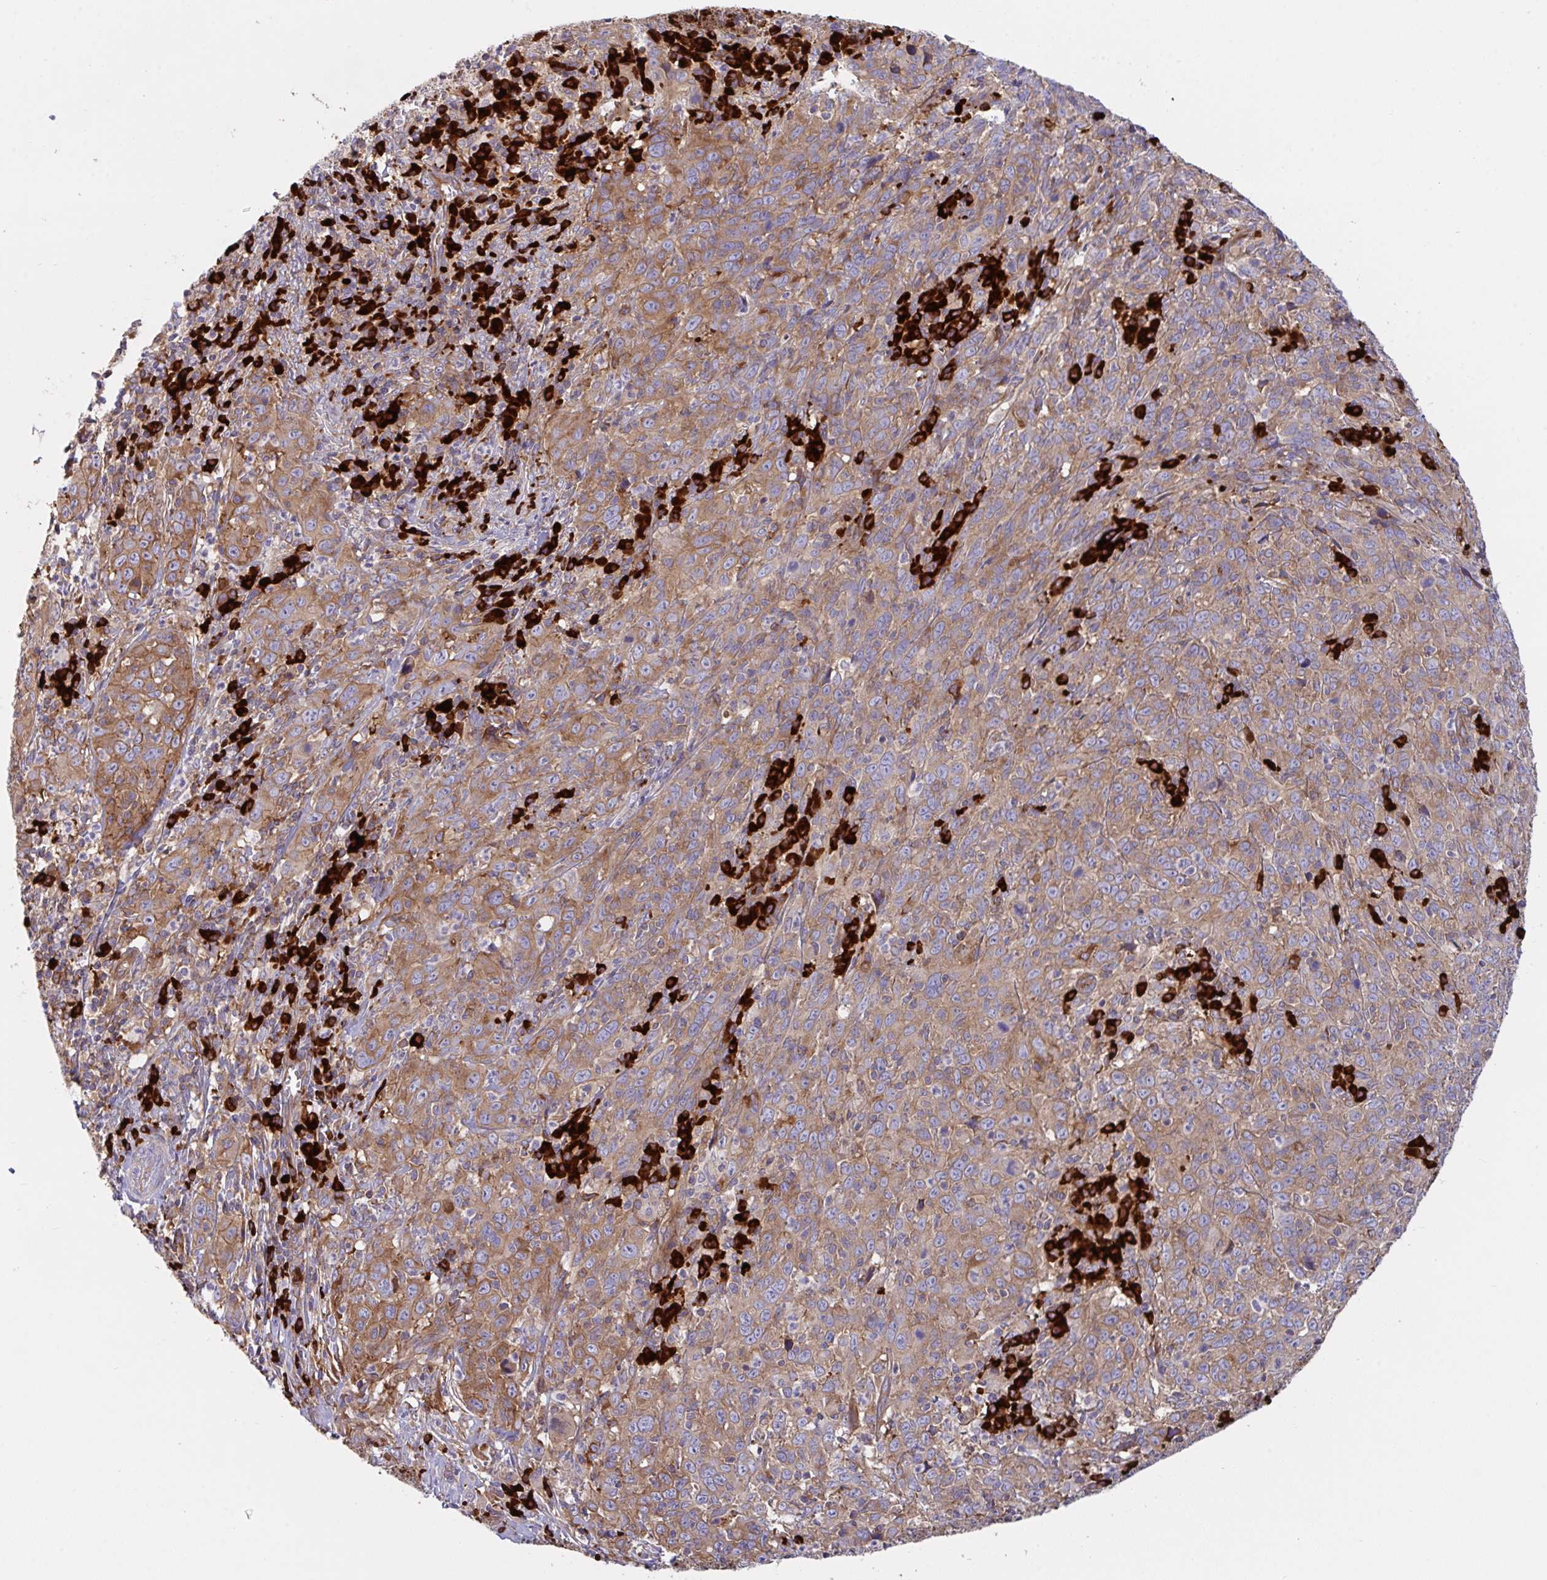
{"staining": {"intensity": "moderate", "quantity": ">75%", "location": "cytoplasmic/membranous"}, "tissue": "cervical cancer", "cell_type": "Tumor cells", "image_type": "cancer", "snomed": [{"axis": "morphology", "description": "Squamous cell carcinoma, NOS"}, {"axis": "topography", "description": "Cervix"}], "caption": "Protein staining shows moderate cytoplasmic/membranous staining in approximately >75% of tumor cells in cervical cancer (squamous cell carcinoma). The staining was performed using DAB to visualize the protein expression in brown, while the nuclei were stained in blue with hematoxylin (Magnification: 20x).", "gene": "YARS2", "patient": {"sex": "female", "age": 46}}